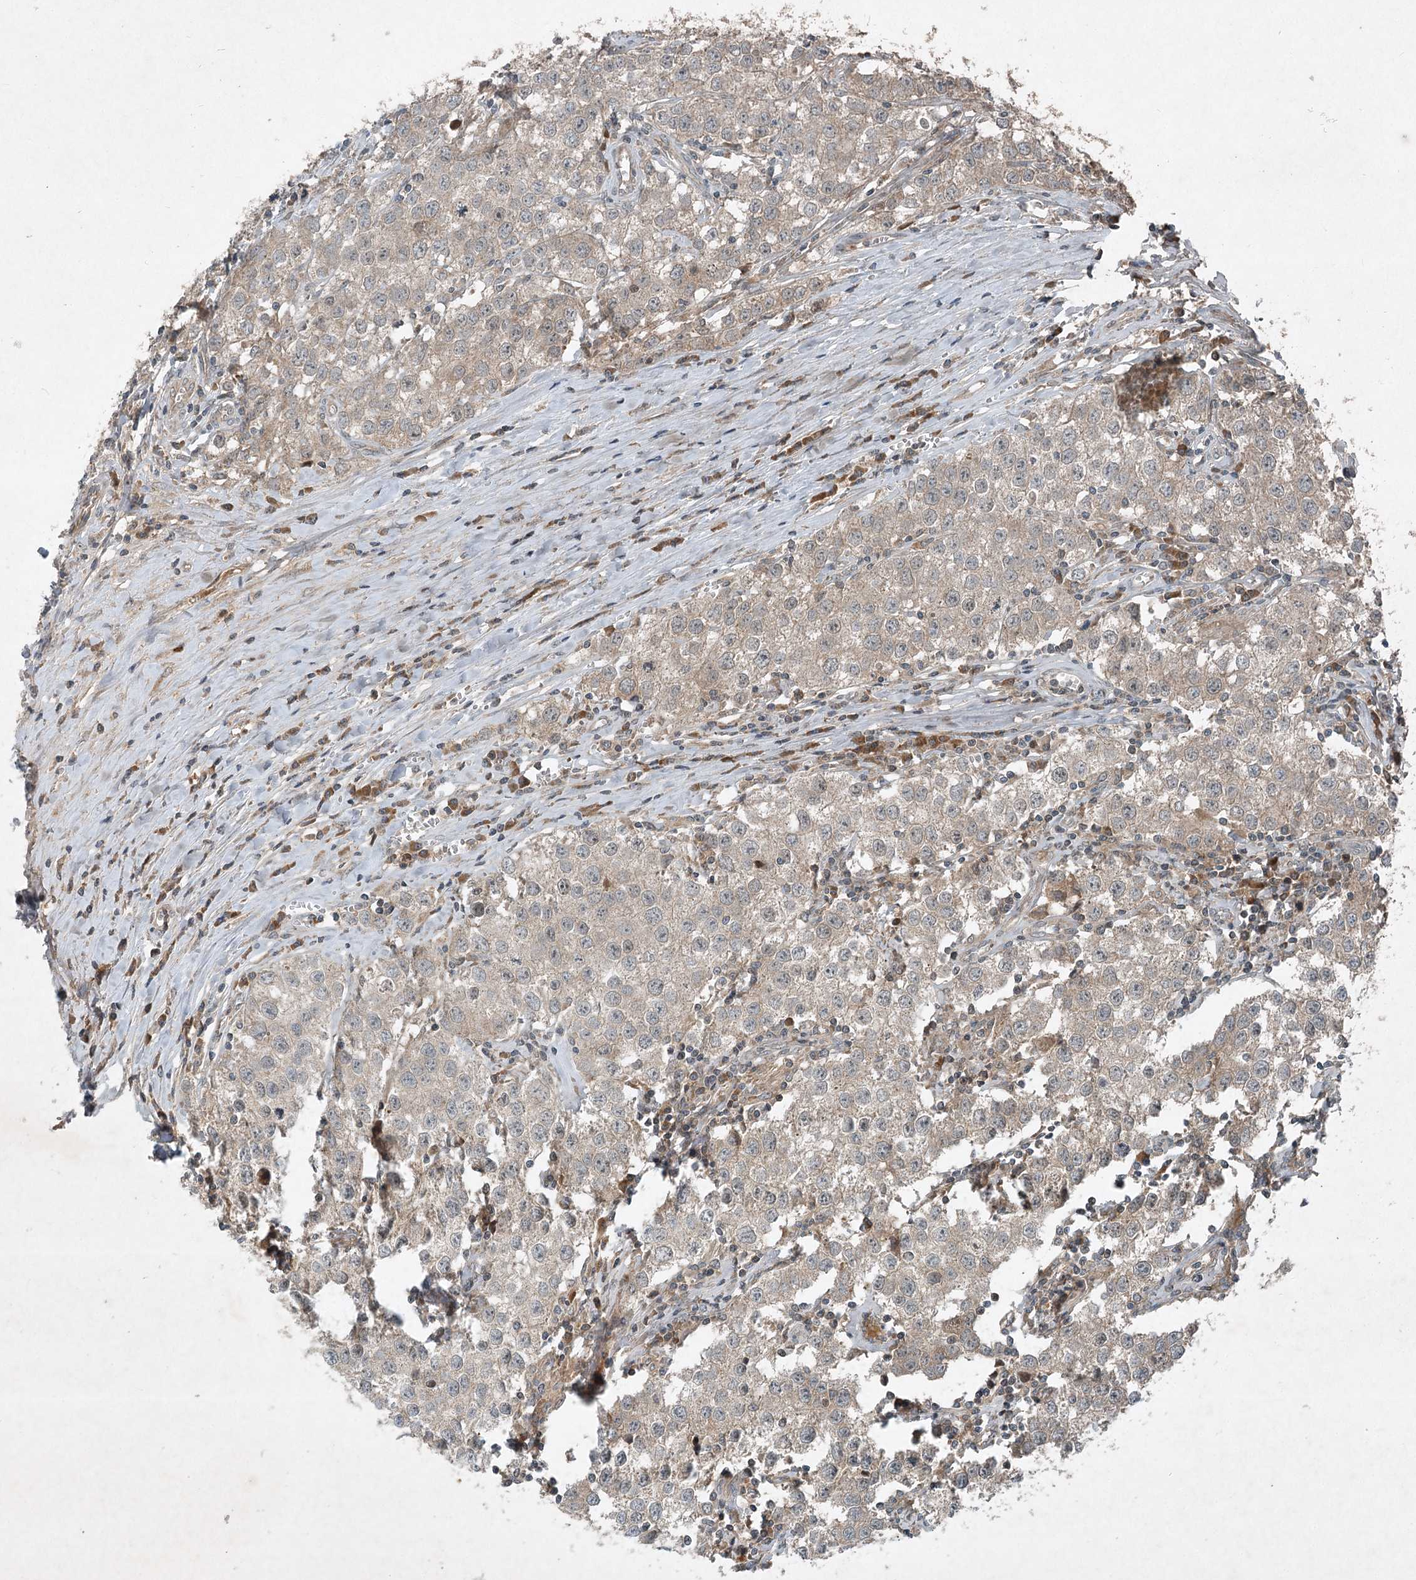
{"staining": {"intensity": "weak", "quantity": "25%-75%", "location": "cytoplasmic/membranous"}, "tissue": "testis cancer", "cell_type": "Tumor cells", "image_type": "cancer", "snomed": [{"axis": "morphology", "description": "Seminoma, NOS"}, {"axis": "morphology", "description": "Carcinoma, Embryonal, NOS"}, {"axis": "topography", "description": "Testis"}], "caption": "About 25%-75% of tumor cells in testis cancer (embryonal carcinoma) show weak cytoplasmic/membranous protein staining as visualized by brown immunohistochemical staining.", "gene": "UNC93A", "patient": {"sex": "male", "age": 43}}